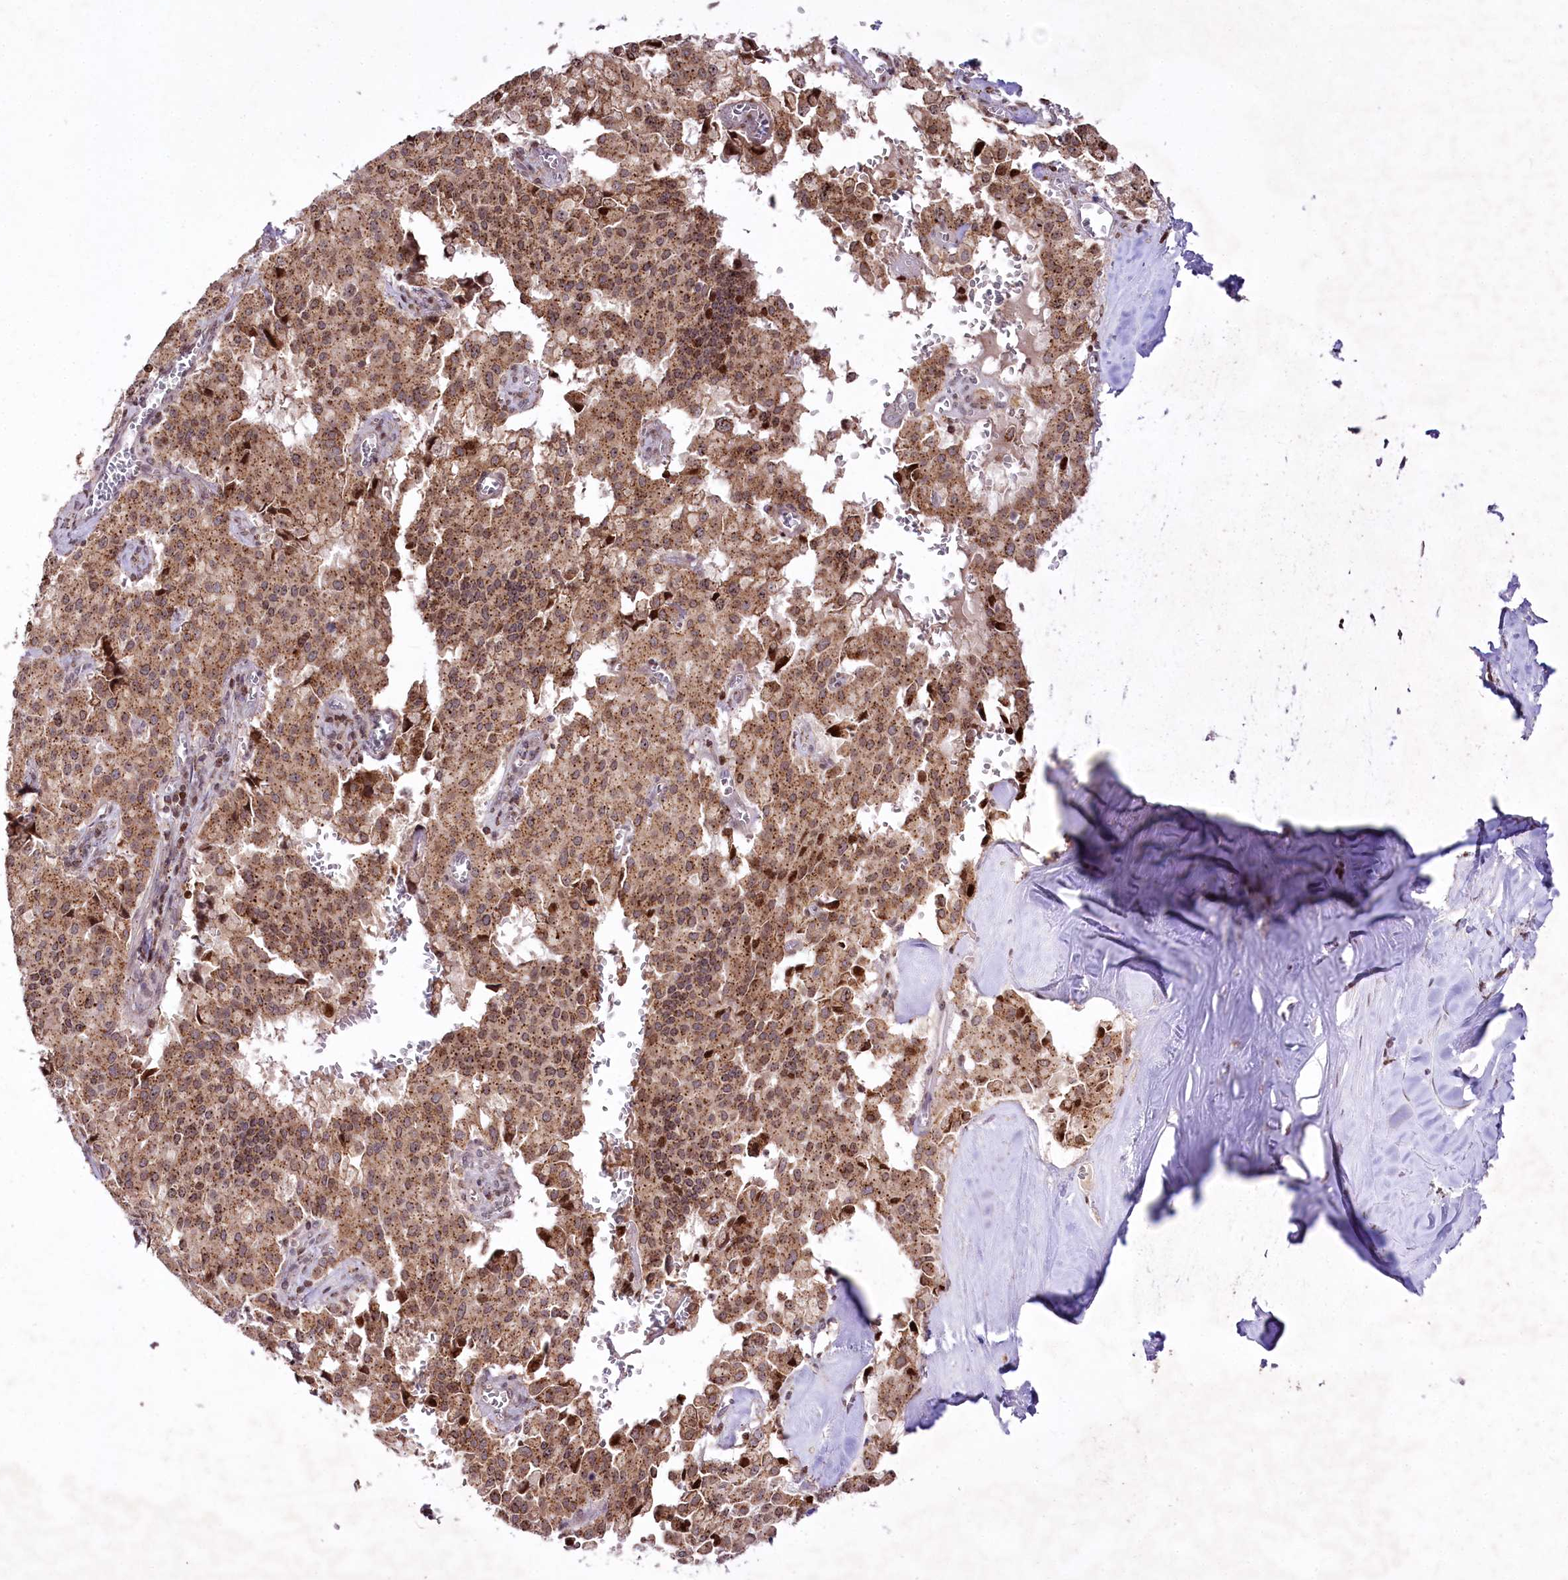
{"staining": {"intensity": "moderate", "quantity": ">75%", "location": "cytoplasmic/membranous,nuclear"}, "tissue": "pancreatic cancer", "cell_type": "Tumor cells", "image_type": "cancer", "snomed": [{"axis": "morphology", "description": "Adenocarcinoma, NOS"}, {"axis": "topography", "description": "Pancreas"}], "caption": "Pancreatic adenocarcinoma stained for a protein (brown) exhibits moderate cytoplasmic/membranous and nuclear positive staining in approximately >75% of tumor cells.", "gene": "ZFYVE27", "patient": {"sex": "male", "age": 65}}